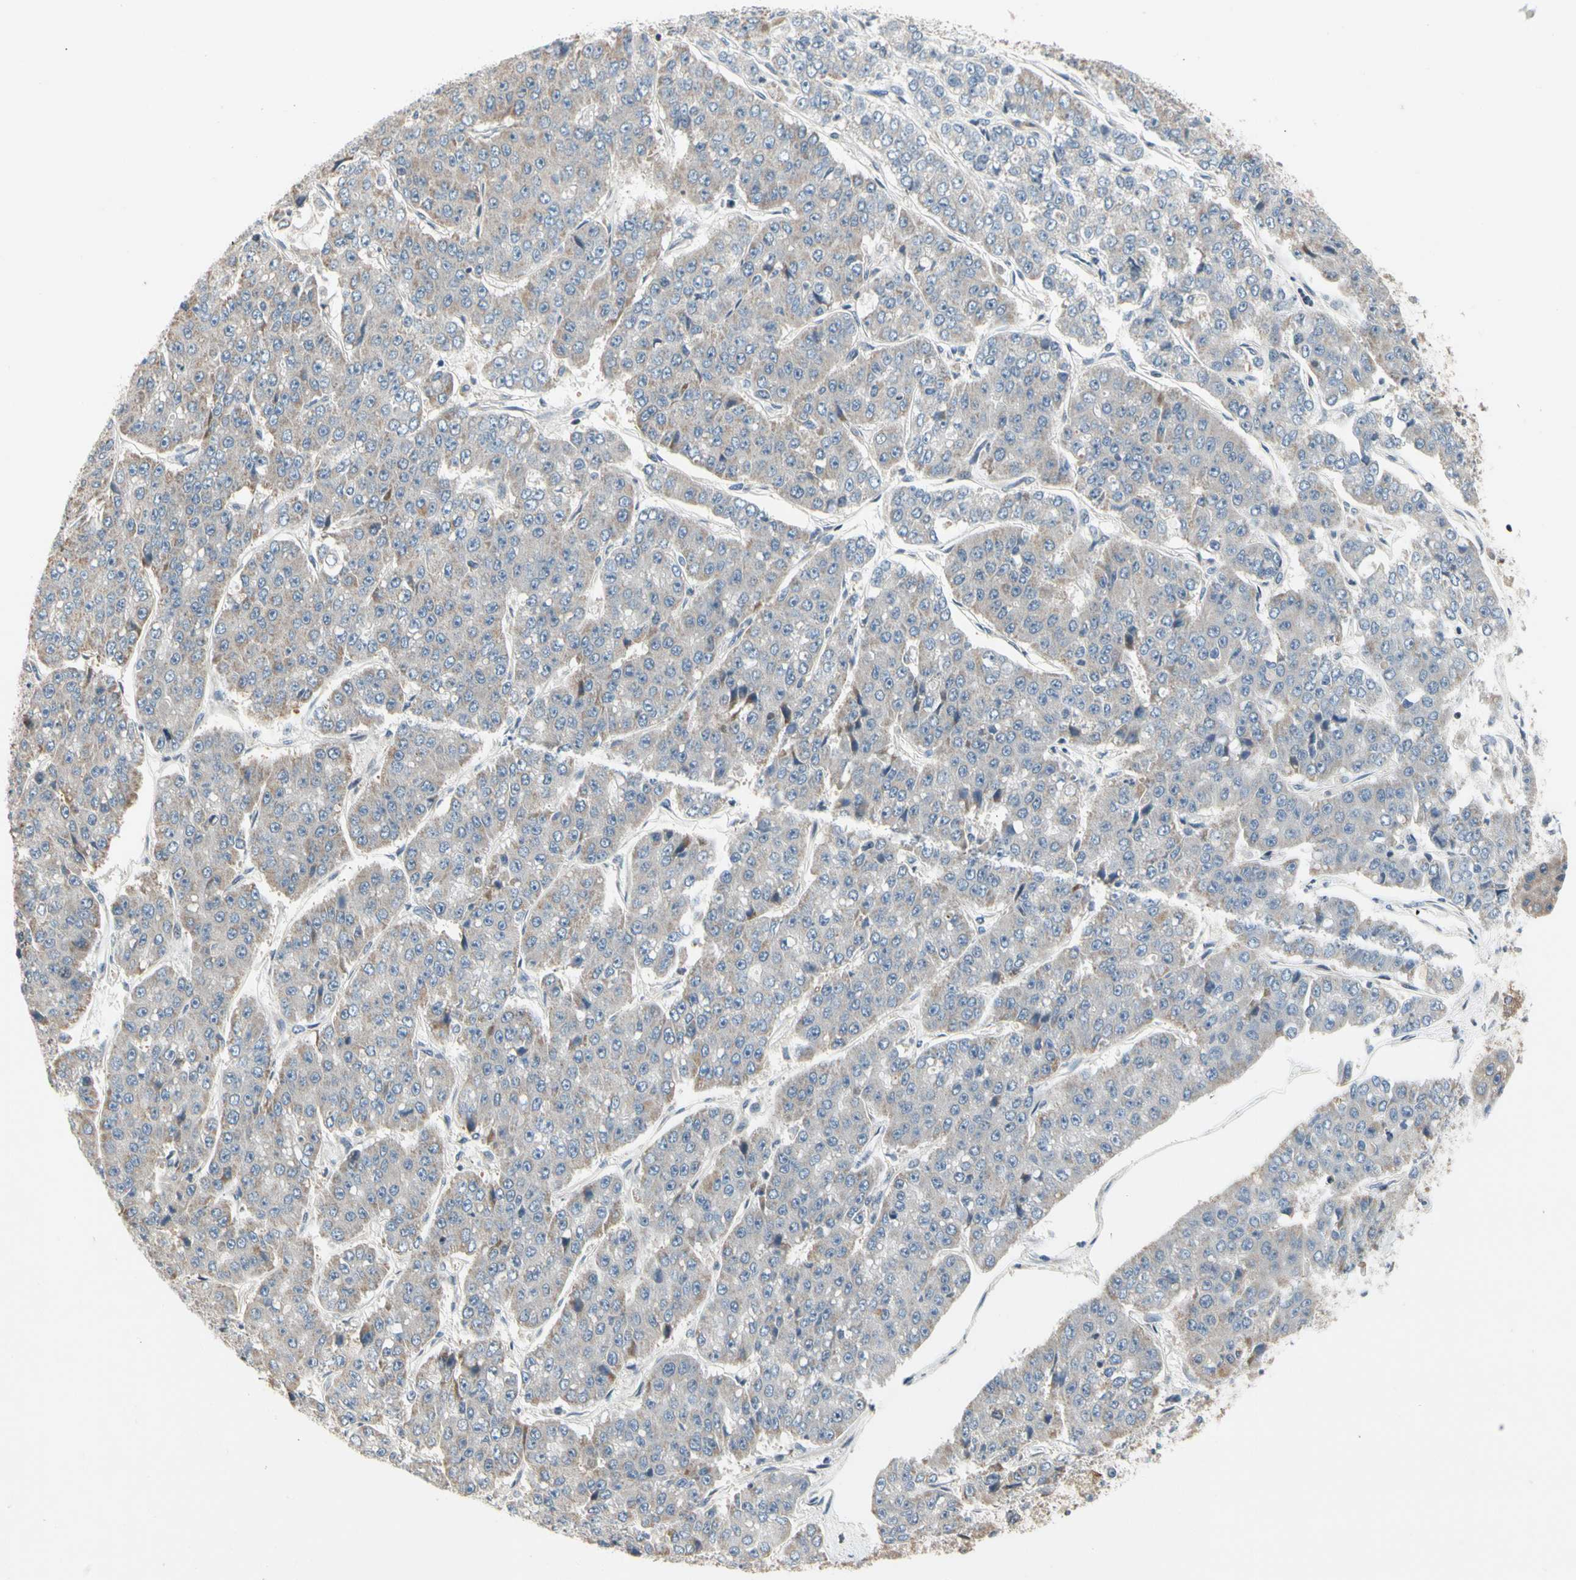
{"staining": {"intensity": "negative", "quantity": "none", "location": "none"}, "tissue": "pancreatic cancer", "cell_type": "Tumor cells", "image_type": "cancer", "snomed": [{"axis": "morphology", "description": "Adenocarcinoma, NOS"}, {"axis": "topography", "description": "Pancreas"}], "caption": "IHC image of neoplastic tissue: pancreatic adenocarcinoma stained with DAB displays no significant protein positivity in tumor cells.", "gene": "SOX30", "patient": {"sex": "male", "age": 50}}